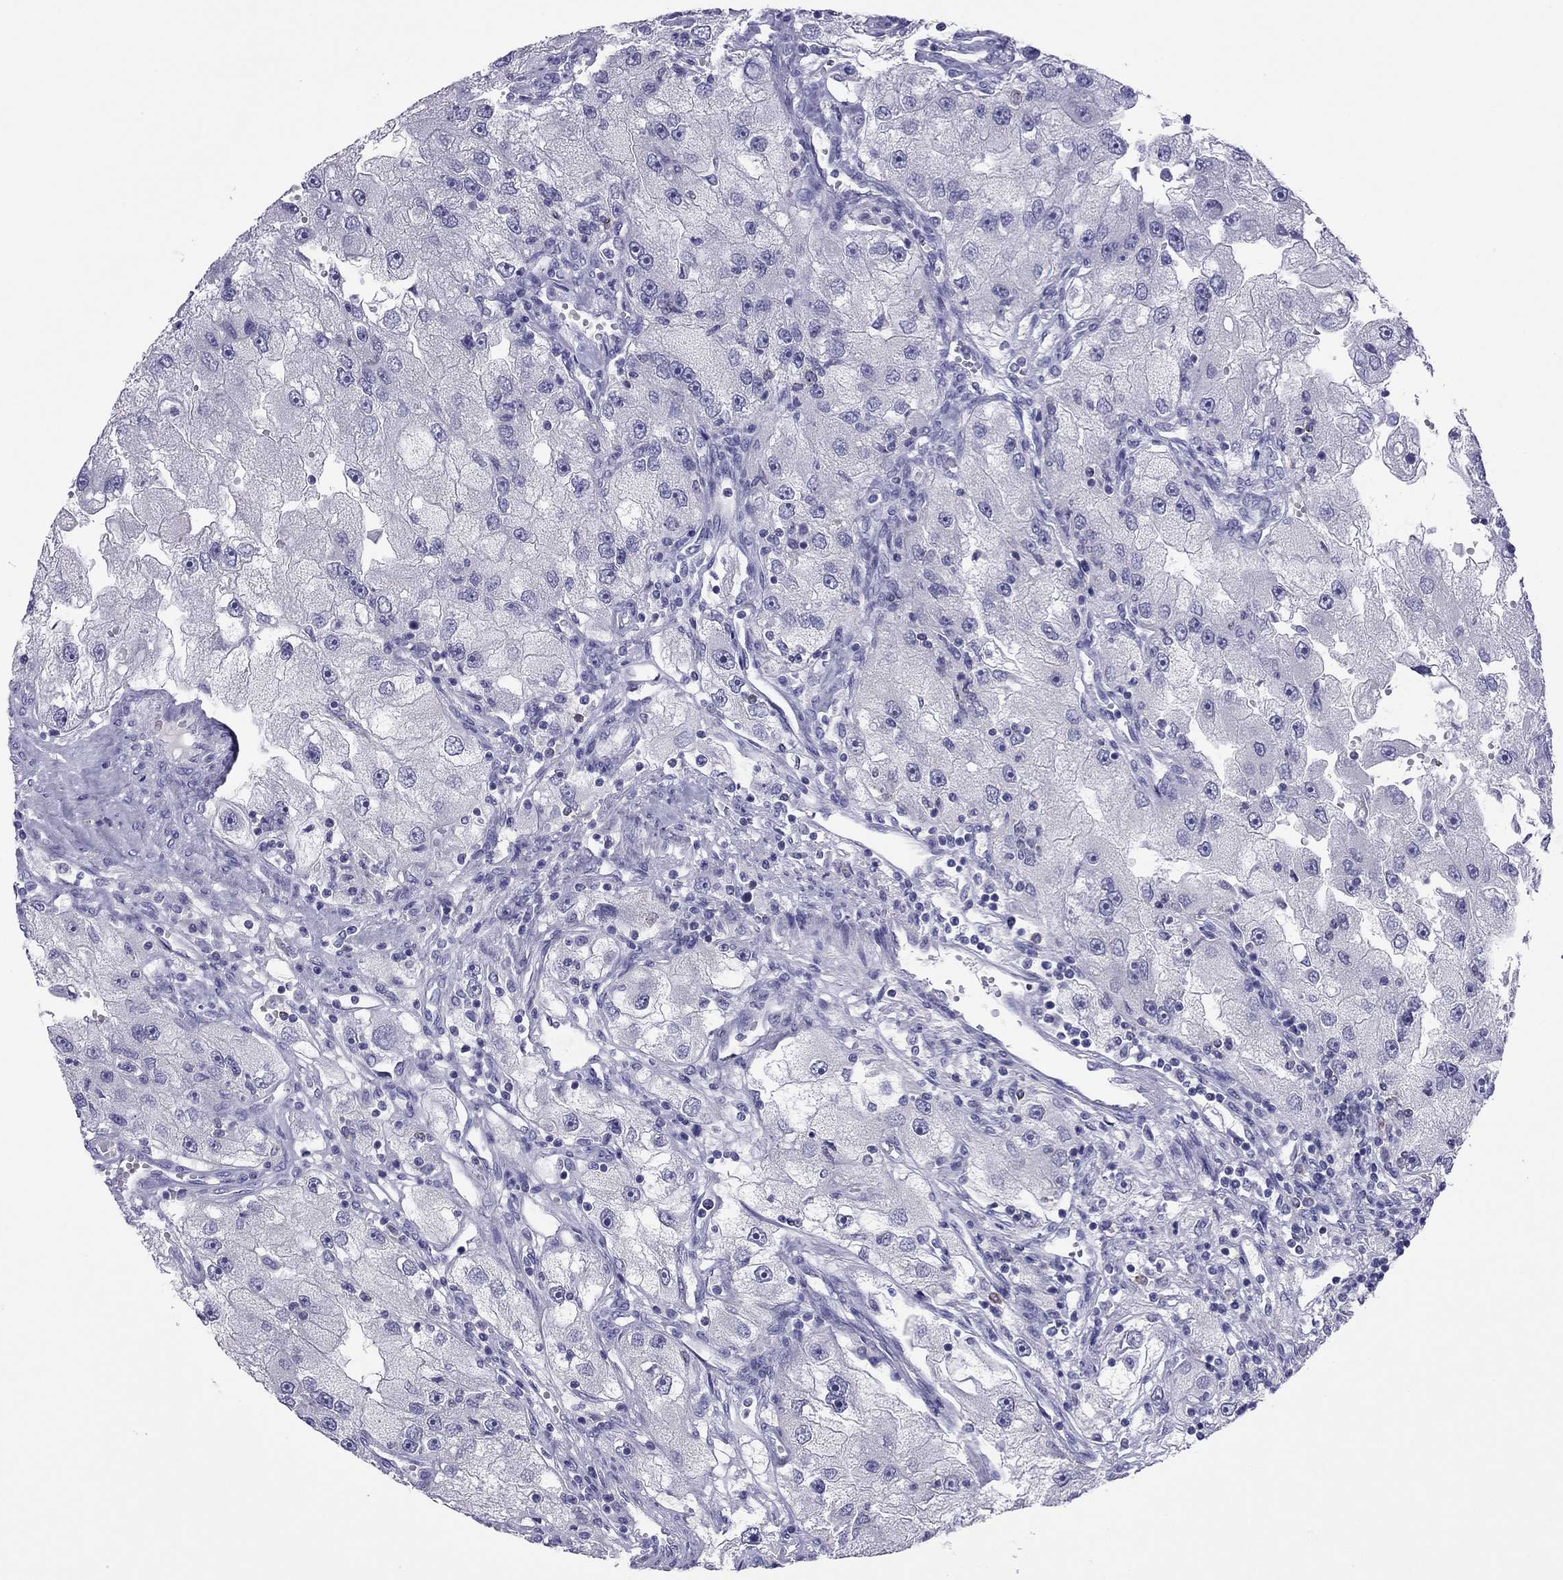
{"staining": {"intensity": "negative", "quantity": "none", "location": "none"}, "tissue": "renal cancer", "cell_type": "Tumor cells", "image_type": "cancer", "snomed": [{"axis": "morphology", "description": "Adenocarcinoma, NOS"}, {"axis": "topography", "description": "Kidney"}], "caption": "Human adenocarcinoma (renal) stained for a protein using IHC displays no expression in tumor cells.", "gene": "ODF4", "patient": {"sex": "male", "age": 63}}